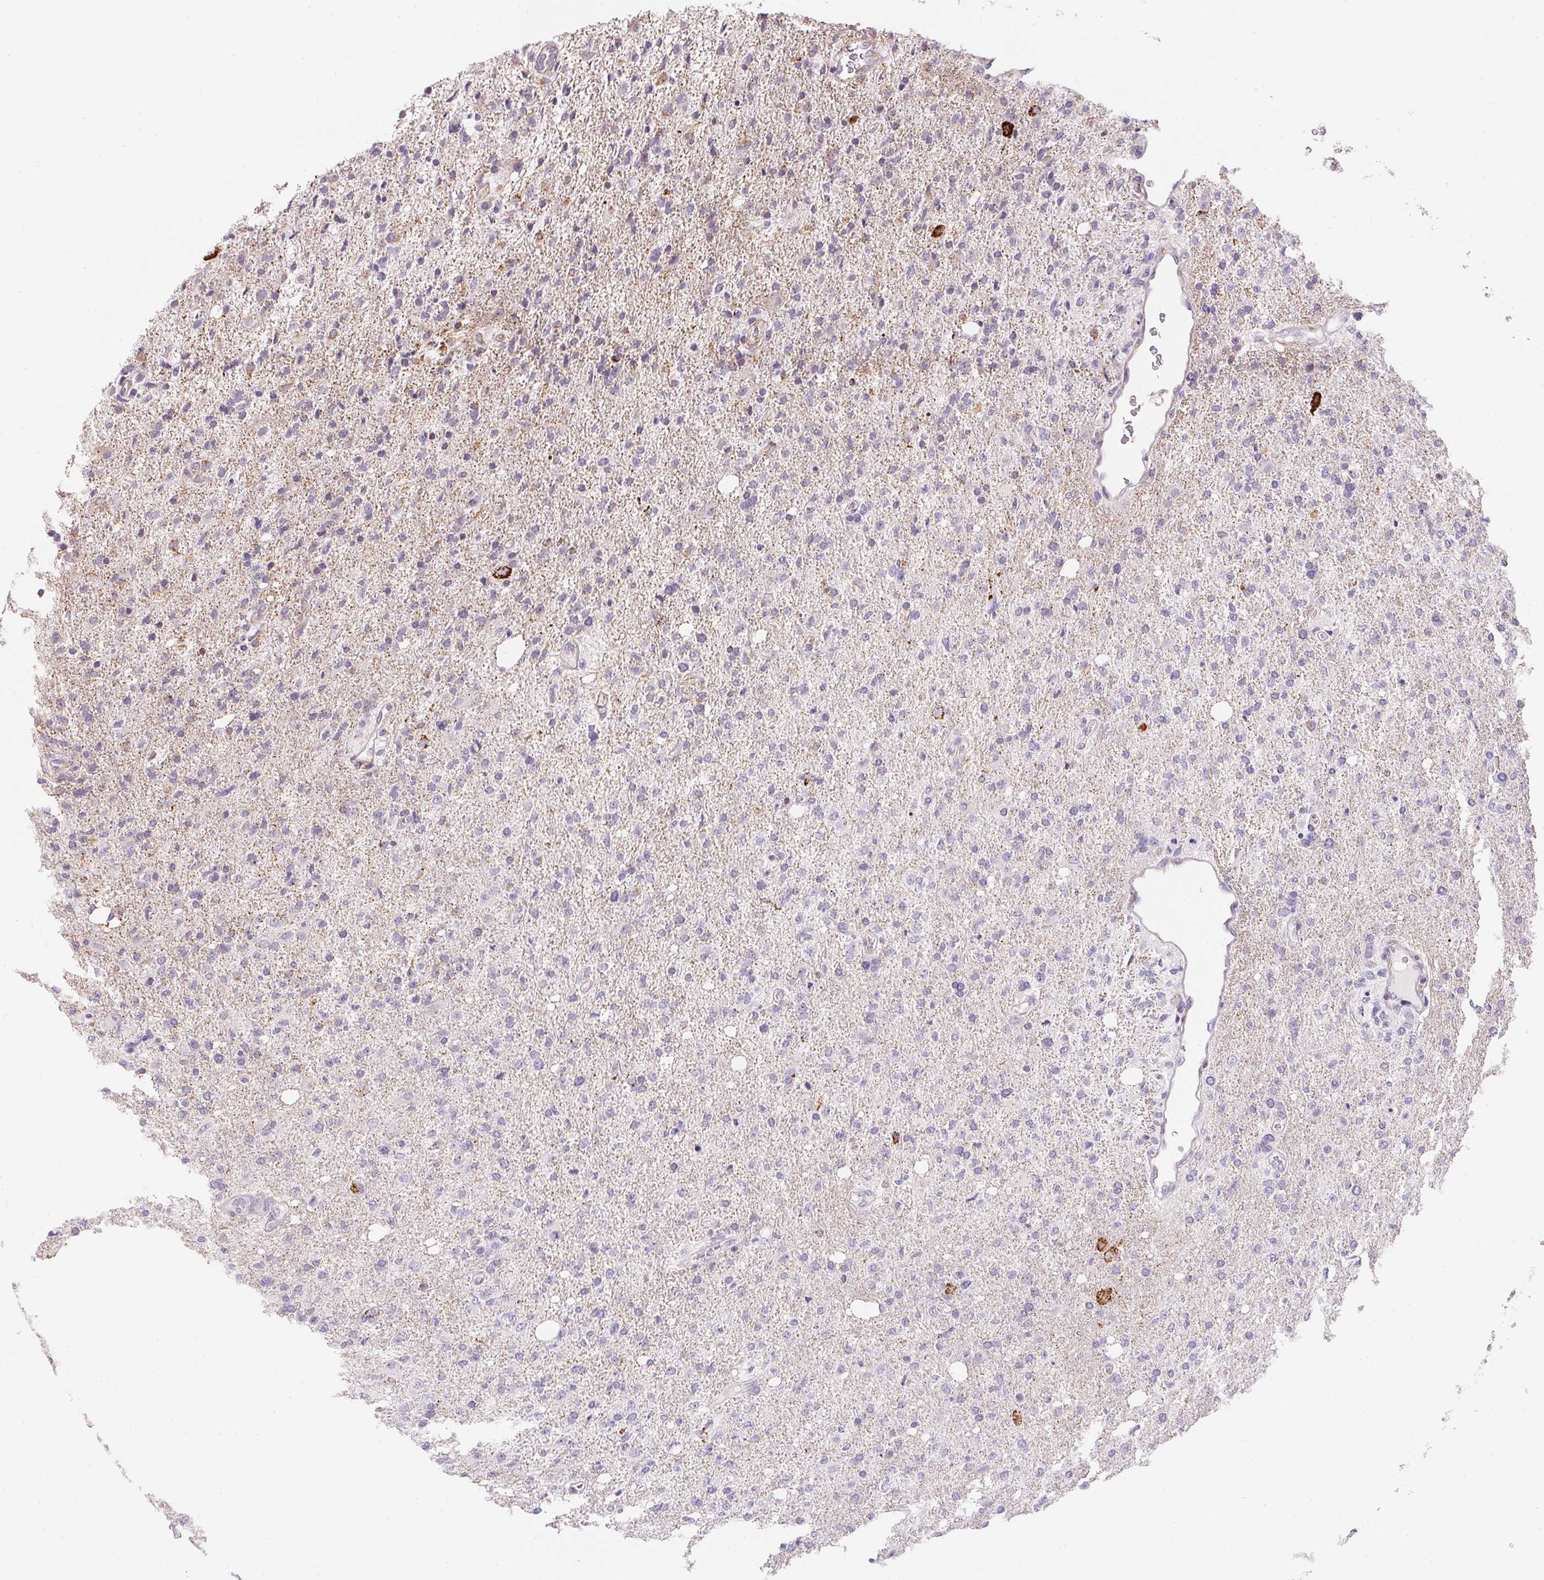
{"staining": {"intensity": "negative", "quantity": "none", "location": "none"}, "tissue": "glioma", "cell_type": "Tumor cells", "image_type": "cancer", "snomed": [{"axis": "morphology", "description": "Glioma, malignant, High grade"}, {"axis": "topography", "description": "Cerebral cortex"}], "caption": "A high-resolution micrograph shows immunohistochemistry (IHC) staining of glioma, which displays no significant positivity in tumor cells. (Immunohistochemistry (ihc), brightfield microscopy, high magnification).", "gene": "GIPC2", "patient": {"sex": "male", "age": 70}}